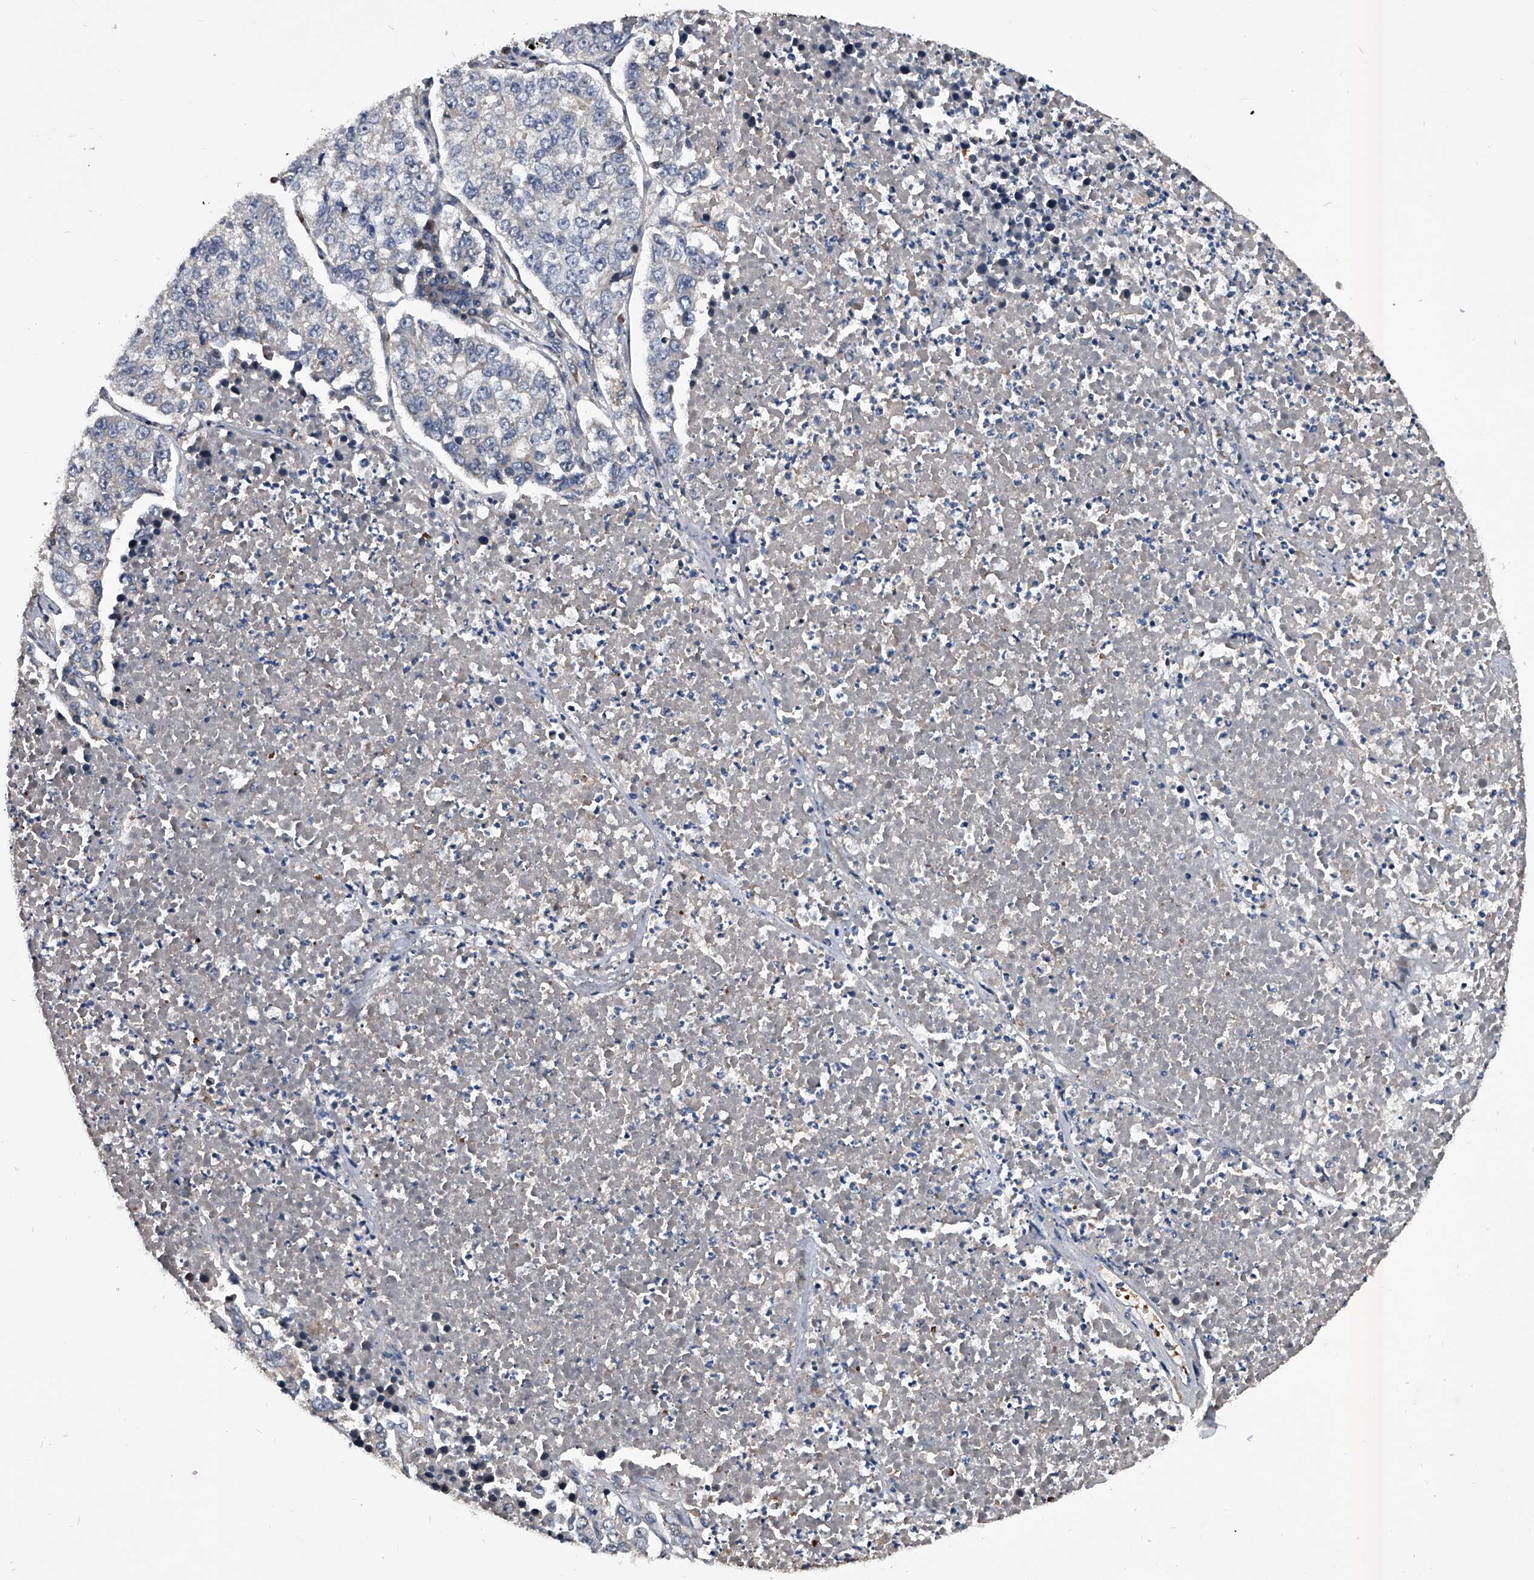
{"staining": {"intensity": "negative", "quantity": "none", "location": "none"}, "tissue": "lung cancer", "cell_type": "Tumor cells", "image_type": "cancer", "snomed": [{"axis": "morphology", "description": "Adenocarcinoma, NOS"}, {"axis": "topography", "description": "Lung"}], "caption": "Human lung cancer stained for a protein using immunohistochemistry reveals no staining in tumor cells.", "gene": "ZNF30", "patient": {"sex": "male", "age": 49}}